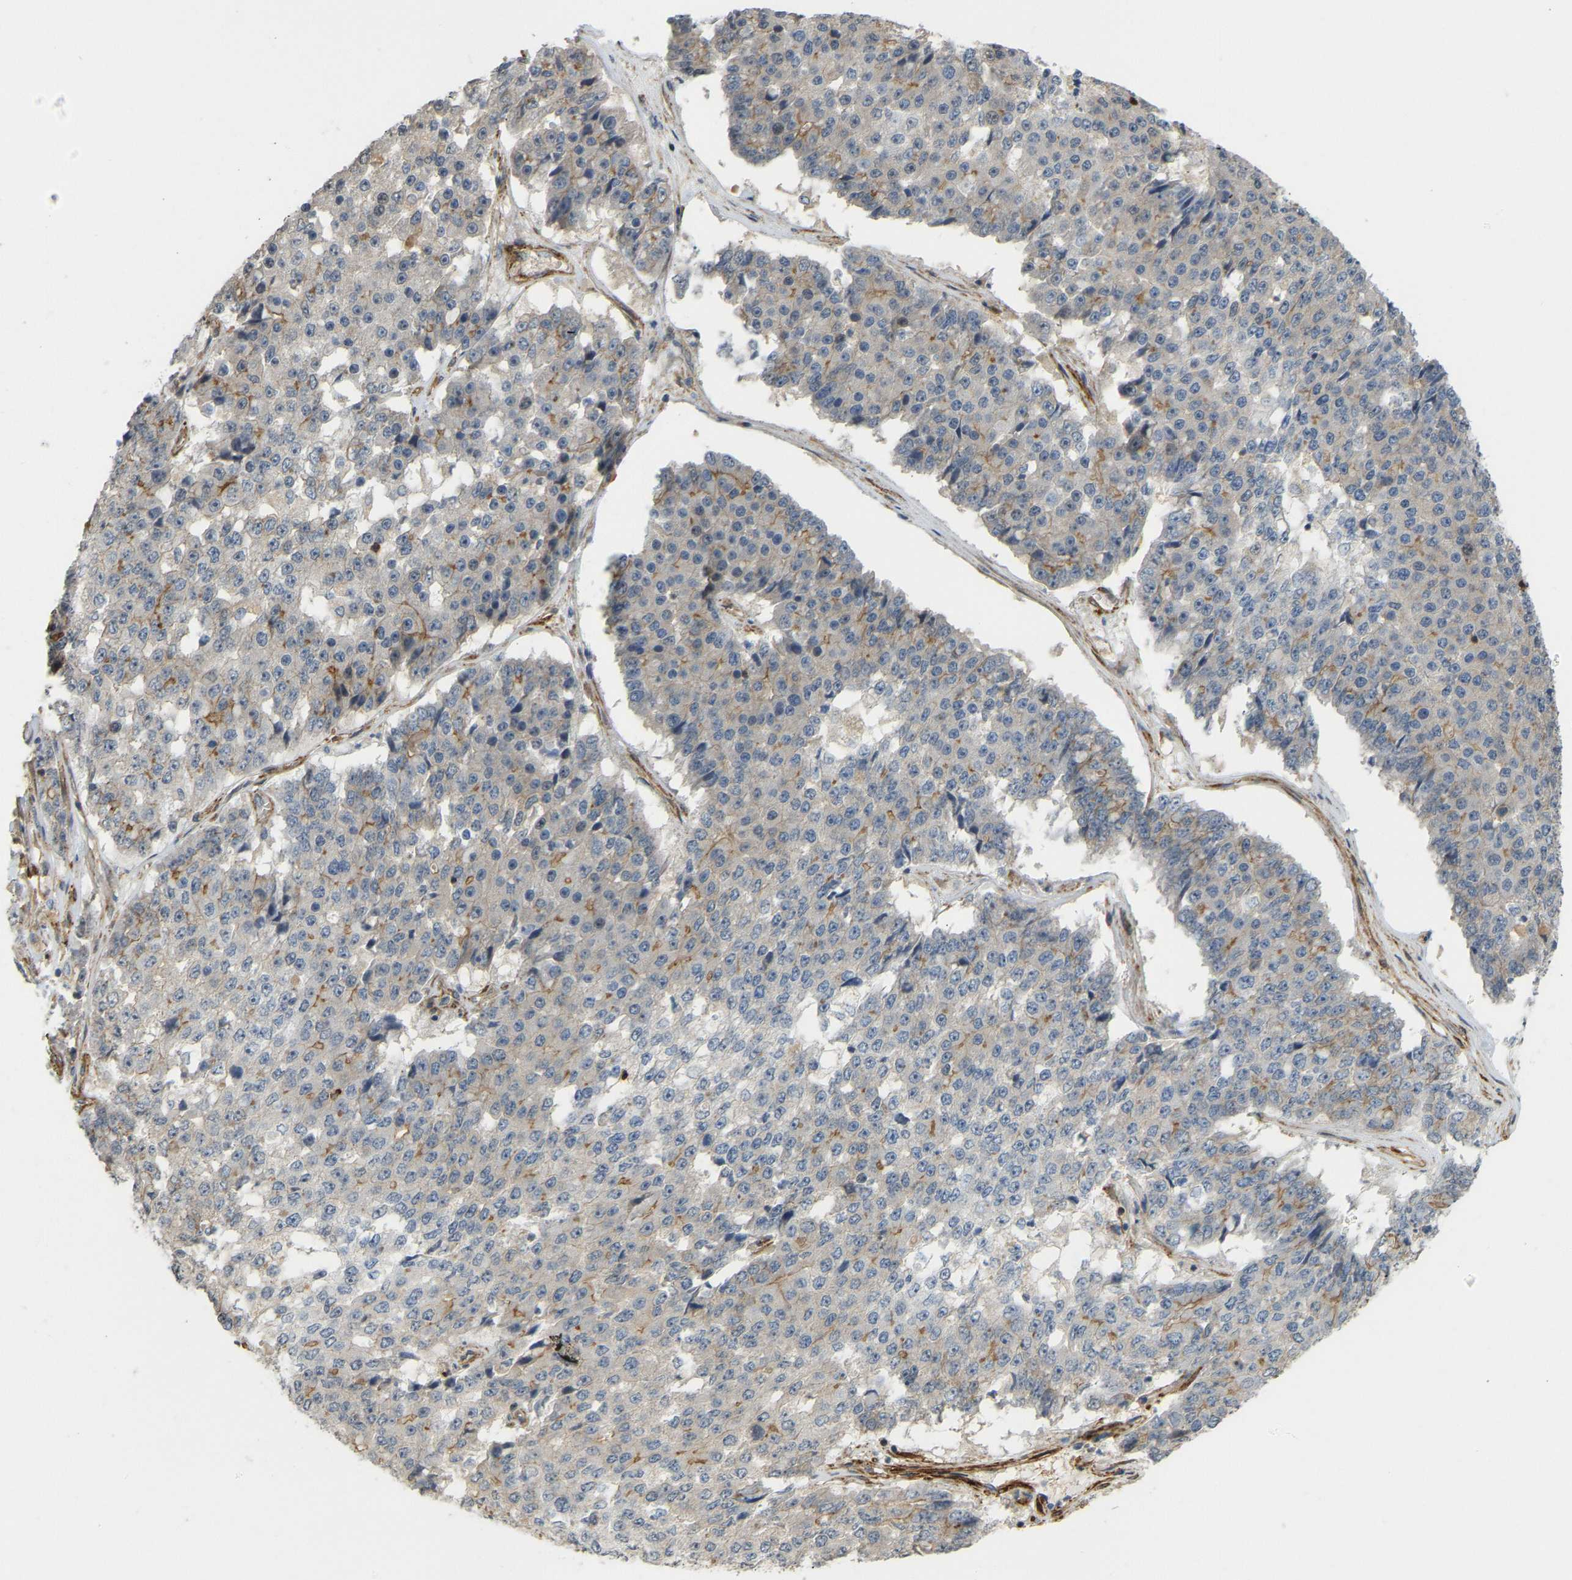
{"staining": {"intensity": "moderate", "quantity": "<25%", "location": "cytoplasmic/membranous"}, "tissue": "pancreatic cancer", "cell_type": "Tumor cells", "image_type": "cancer", "snomed": [{"axis": "morphology", "description": "Adenocarcinoma, NOS"}, {"axis": "topography", "description": "Pancreas"}], "caption": "Protein staining shows moderate cytoplasmic/membranous staining in about <25% of tumor cells in adenocarcinoma (pancreatic).", "gene": "KIAA1671", "patient": {"sex": "male", "age": 50}}